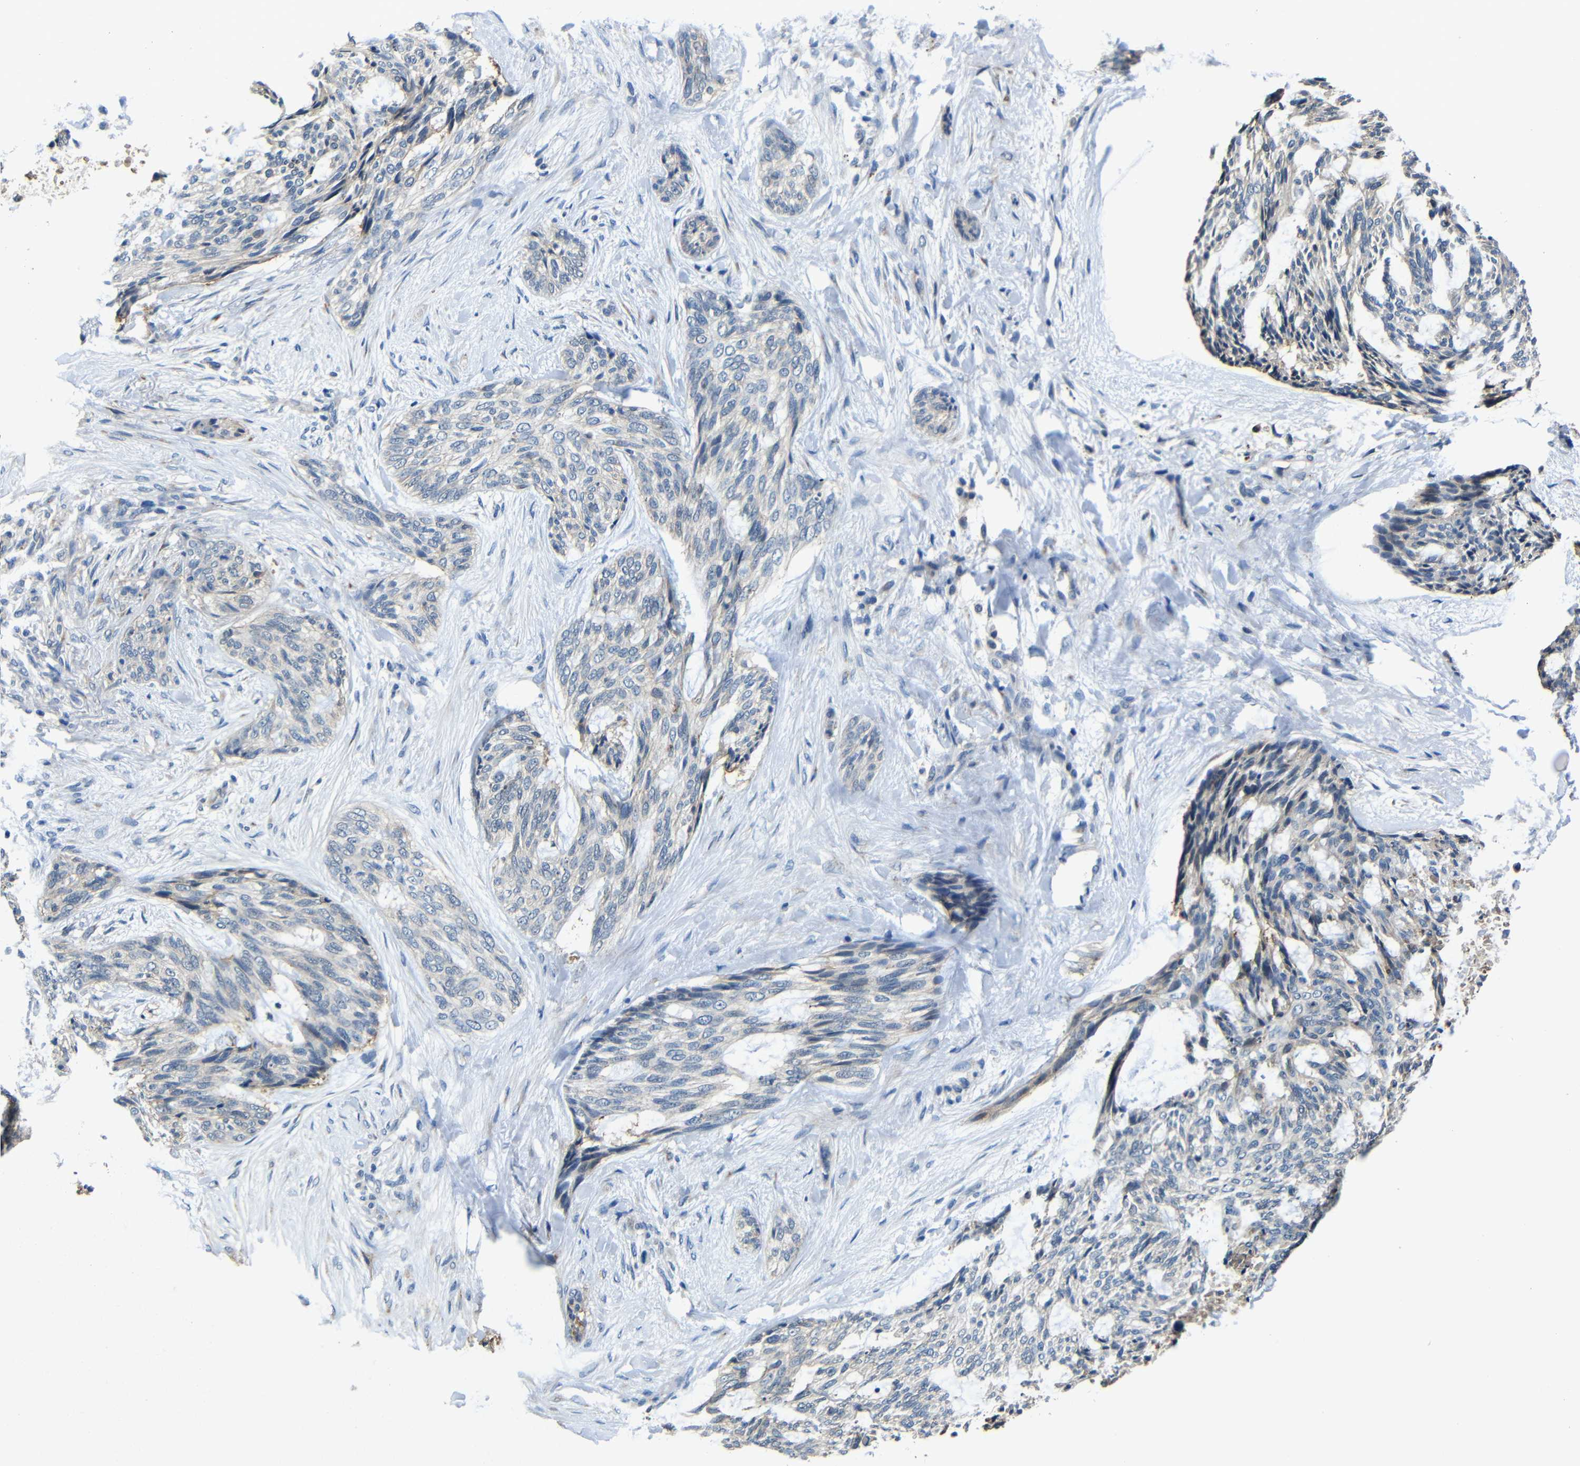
{"staining": {"intensity": "negative", "quantity": "none", "location": "none"}, "tissue": "skin cancer", "cell_type": "Tumor cells", "image_type": "cancer", "snomed": [{"axis": "morphology", "description": "Normal tissue, NOS"}, {"axis": "morphology", "description": "Basal cell carcinoma"}, {"axis": "topography", "description": "Skin"}], "caption": "Basal cell carcinoma (skin) was stained to show a protein in brown. There is no significant positivity in tumor cells. The staining was performed using DAB (3,3'-diaminobenzidine) to visualize the protein expression in brown, while the nuclei were stained in blue with hematoxylin (Magnification: 20x).", "gene": "ZNF90", "patient": {"sex": "female", "age": 71}}